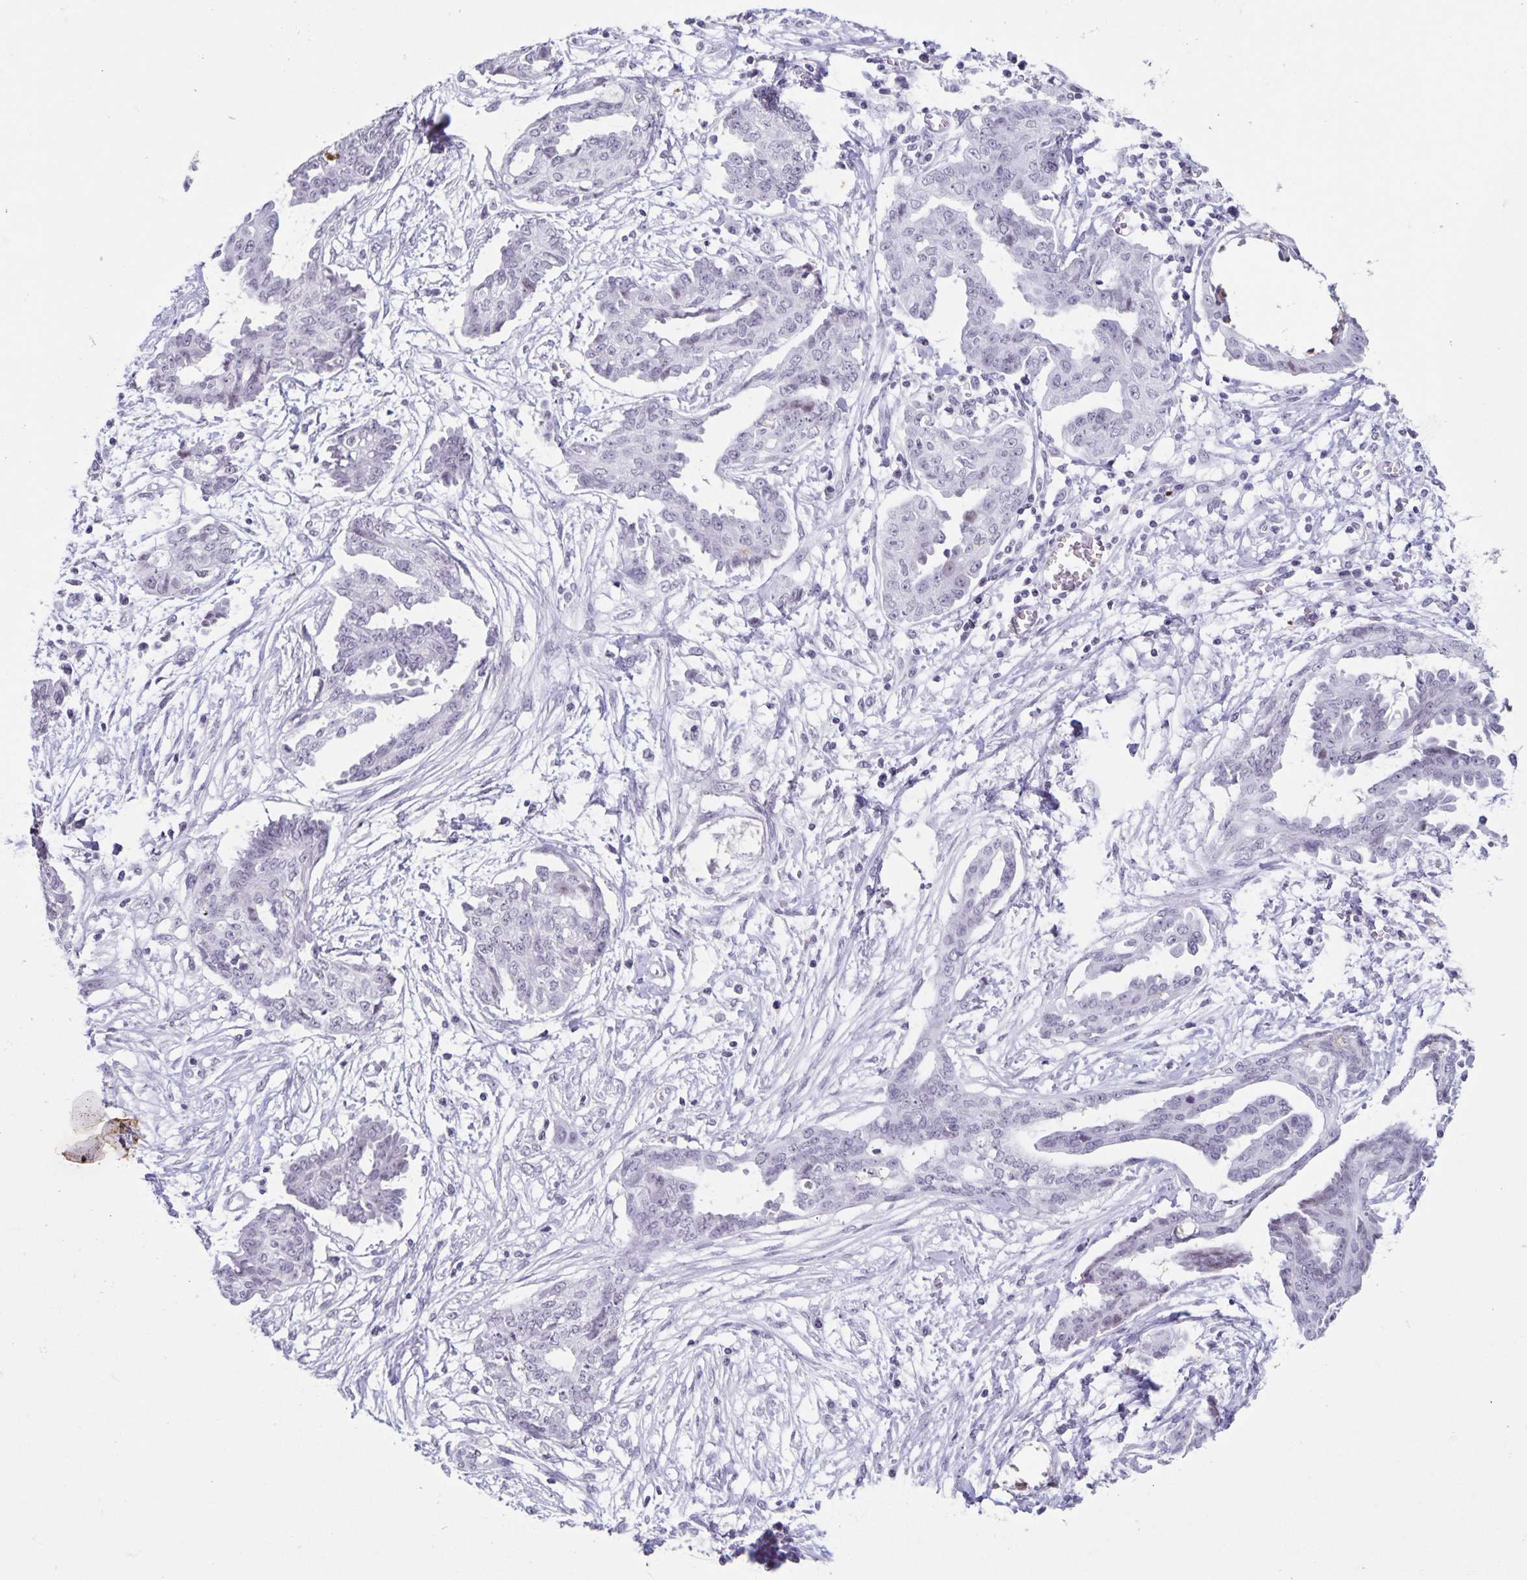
{"staining": {"intensity": "negative", "quantity": "none", "location": "none"}, "tissue": "ovarian cancer", "cell_type": "Tumor cells", "image_type": "cancer", "snomed": [{"axis": "morphology", "description": "Cystadenocarcinoma, serous, NOS"}, {"axis": "topography", "description": "Ovary"}], "caption": "Tumor cells are negative for protein expression in human ovarian serous cystadenocarcinoma.", "gene": "LCE6A", "patient": {"sex": "female", "age": 71}}